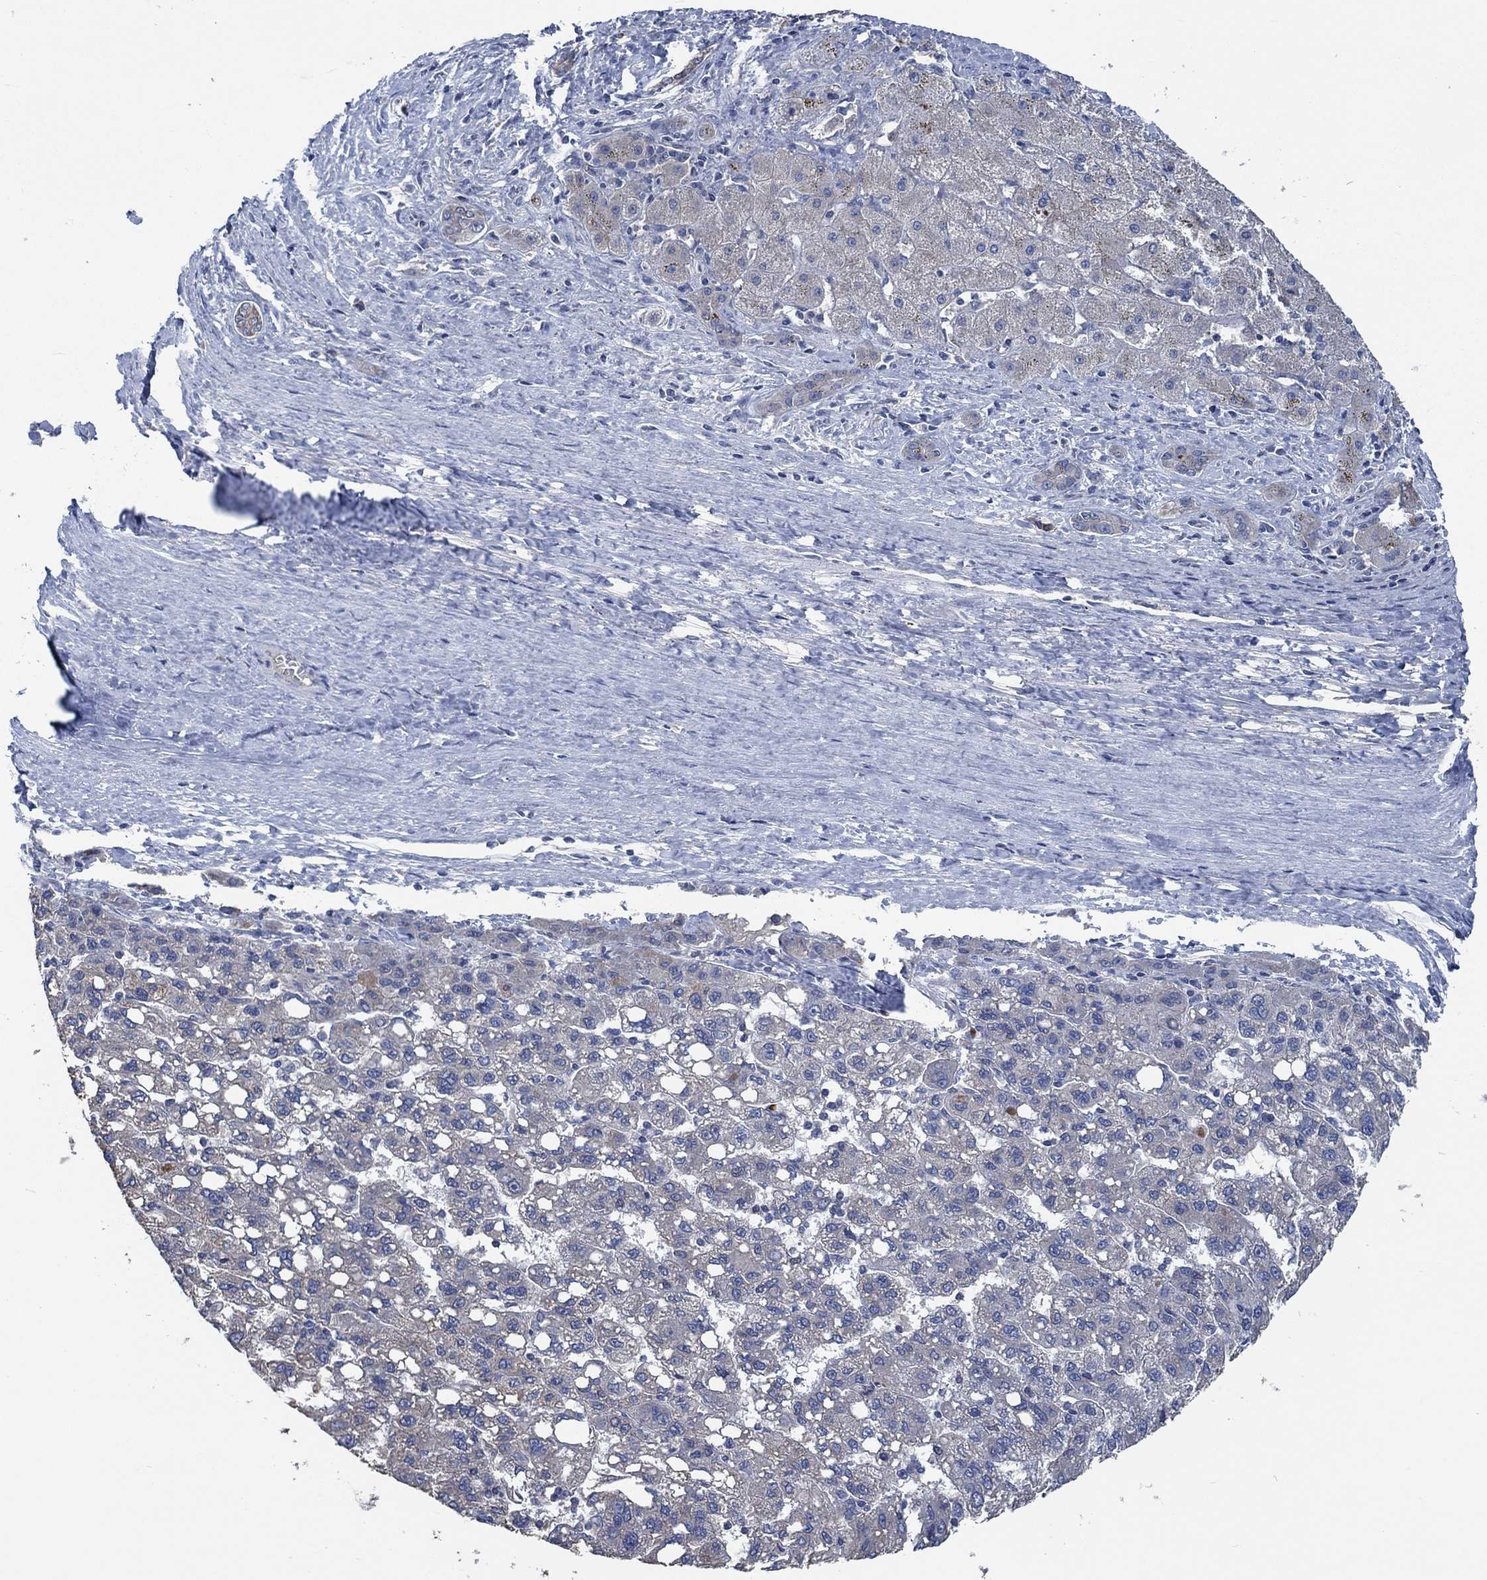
{"staining": {"intensity": "negative", "quantity": "none", "location": "none"}, "tissue": "liver cancer", "cell_type": "Tumor cells", "image_type": "cancer", "snomed": [{"axis": "morphology", "description": "Carcinoma, Hepatocellular, NOS"}, {"axis": "topography", "description": "Liver"}], "caption": "There is no significant staining in tumor cells of liver hepatocellular carcinoma.", "gene": "OBSCN", "patient": {"sex": "female", "age": 82}}